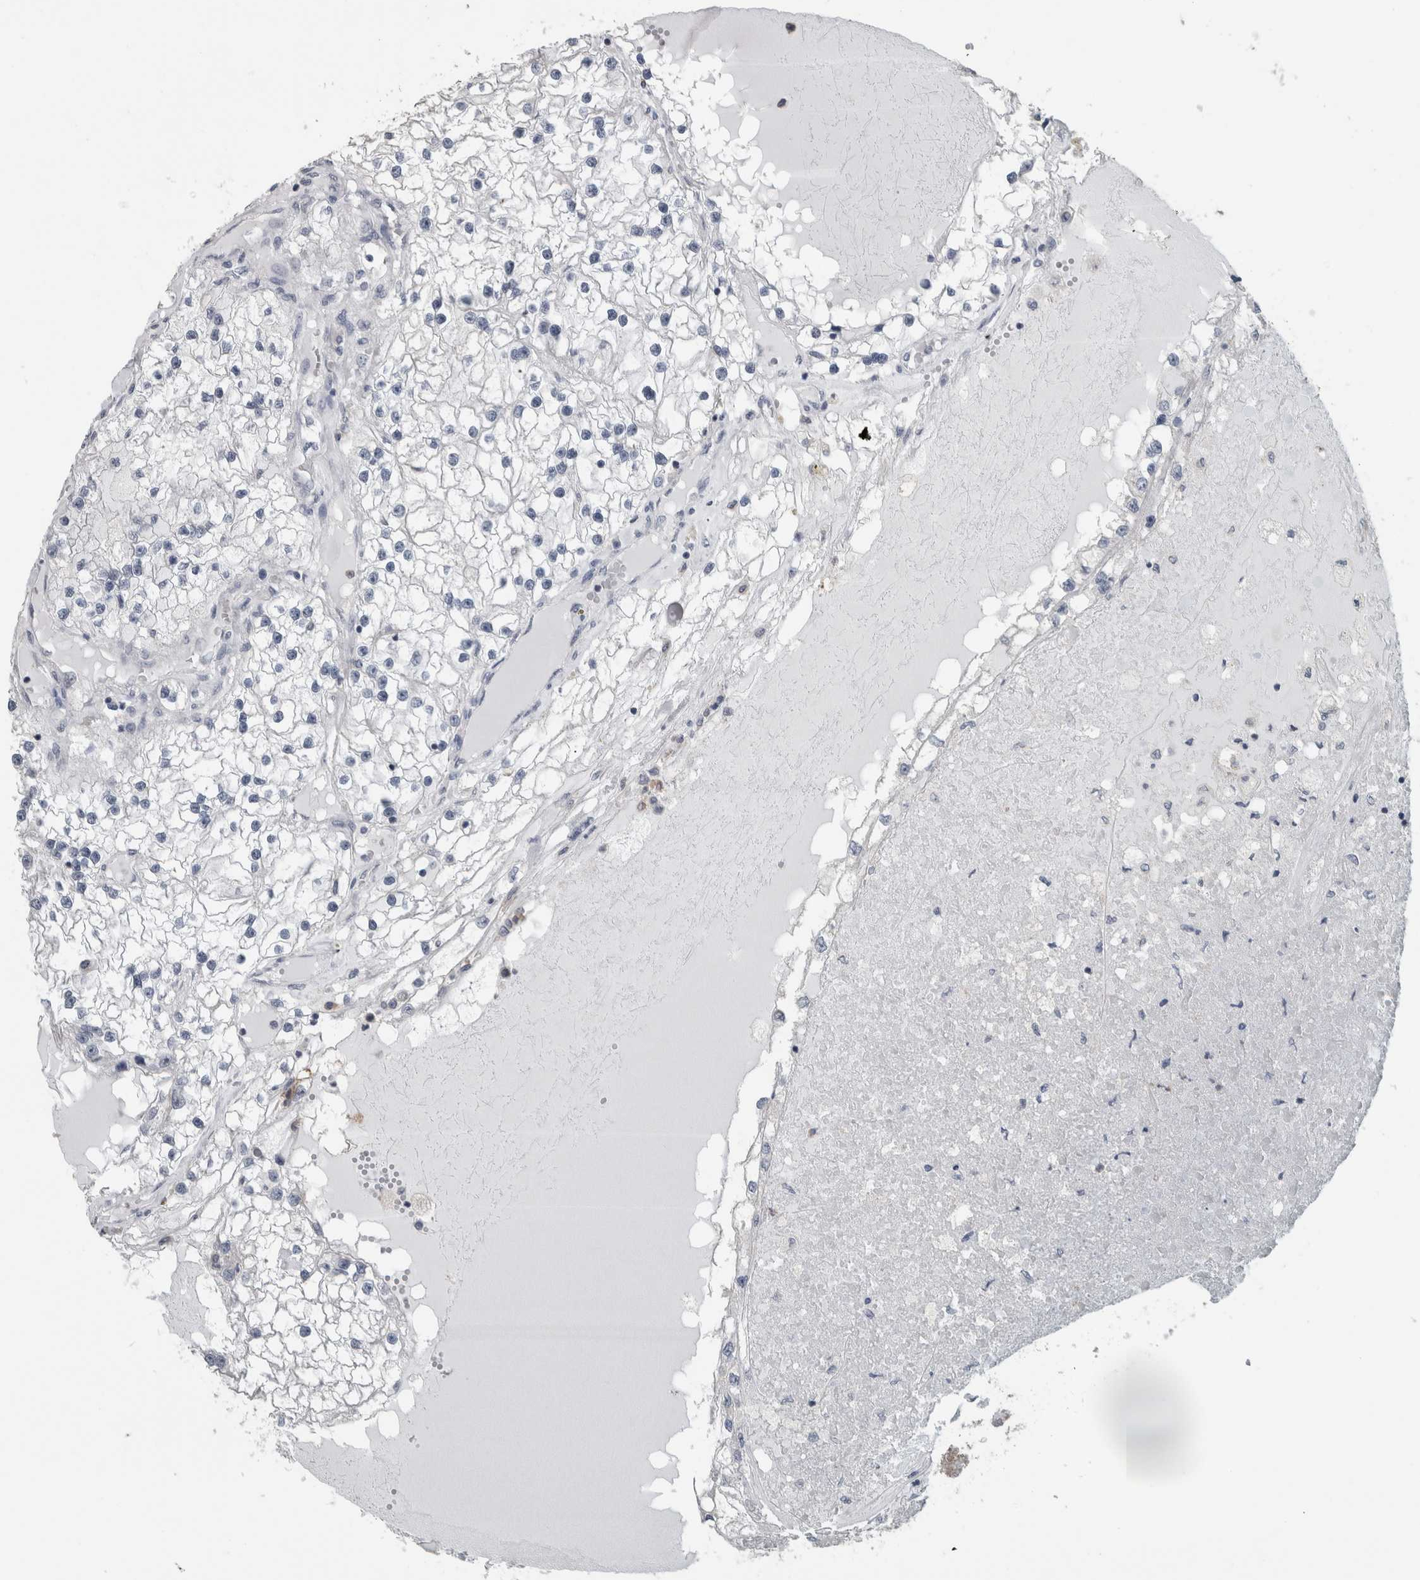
{"staining": {"intensity": "negative", "quantity": "none", "location": "none"}, "tissue": "renal cancer", "cell_type": "Tumor cells", "image_type": "cancer", "snomed": [{"axis": "morphology", "description": "Adenocarcinoma, NOS"}, {"axis": "topography", "description": "Kidney"}], "caption": "IHC photomicrograph of neoplastic tissue: renal cancer (adenocarcinoma) stained with DAB shows no significant protein positivity in tumor cells.", "gene": "ACSF2", "patient": {"sex": "male", "age": 68}}